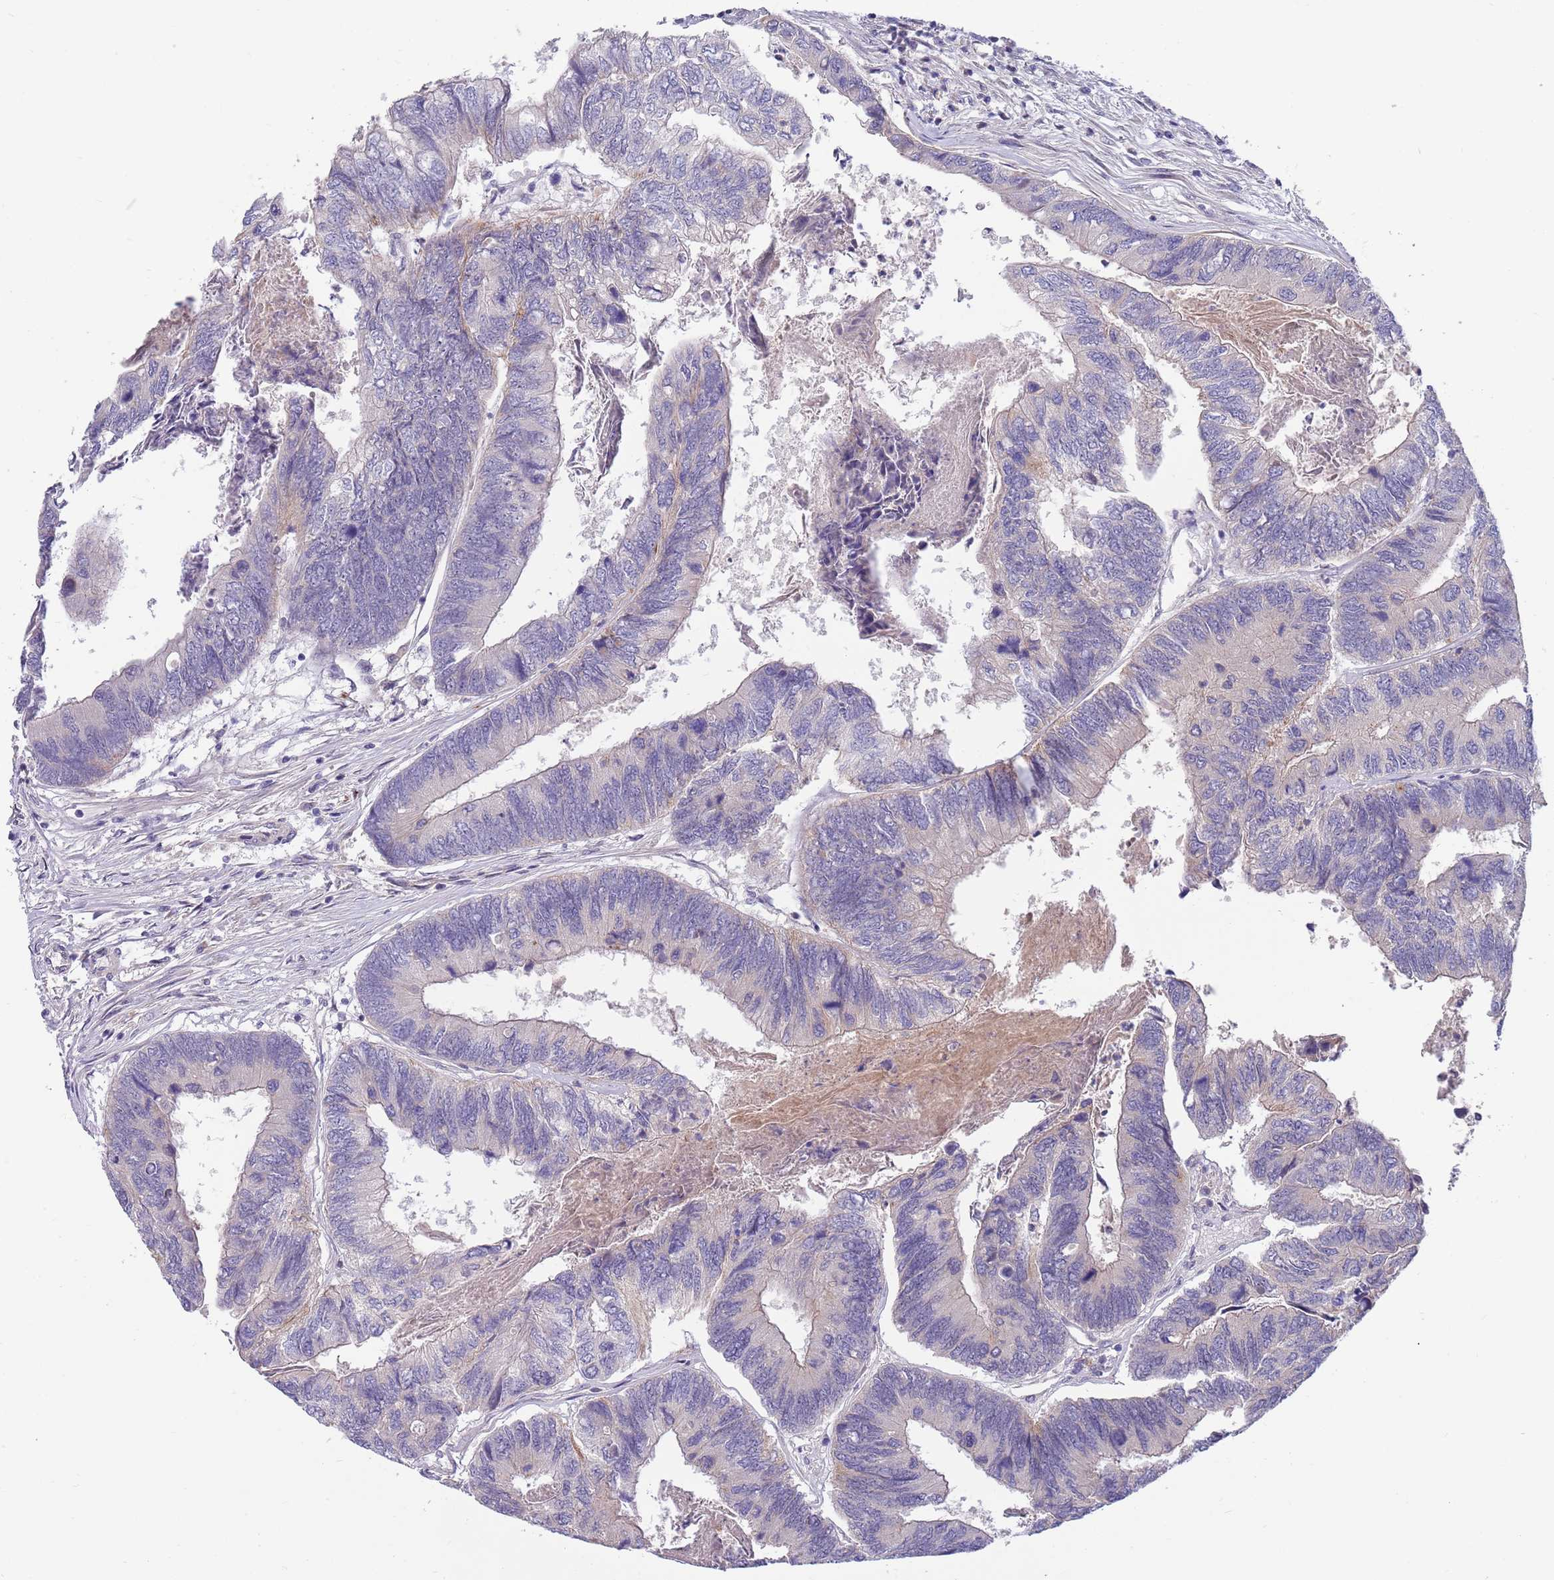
{"staining": {"intensity": "negative", "quantity": "none", "location": "none"}, "tissue": "colorectal cancer", "cell_type": "Tumor cells", "image_type": "cancer", "snomed": [{"axis": "morphology", "description": "Adenocarcinoma, NOS"}, {"axis": "topography", "description": "Colon"}], "caption": "Tumor cells show no significant protein positivity in adenocarcinoma (colorectal).", "gene": "NLRP6", "patient": {"sex": "female", "age": 67}}